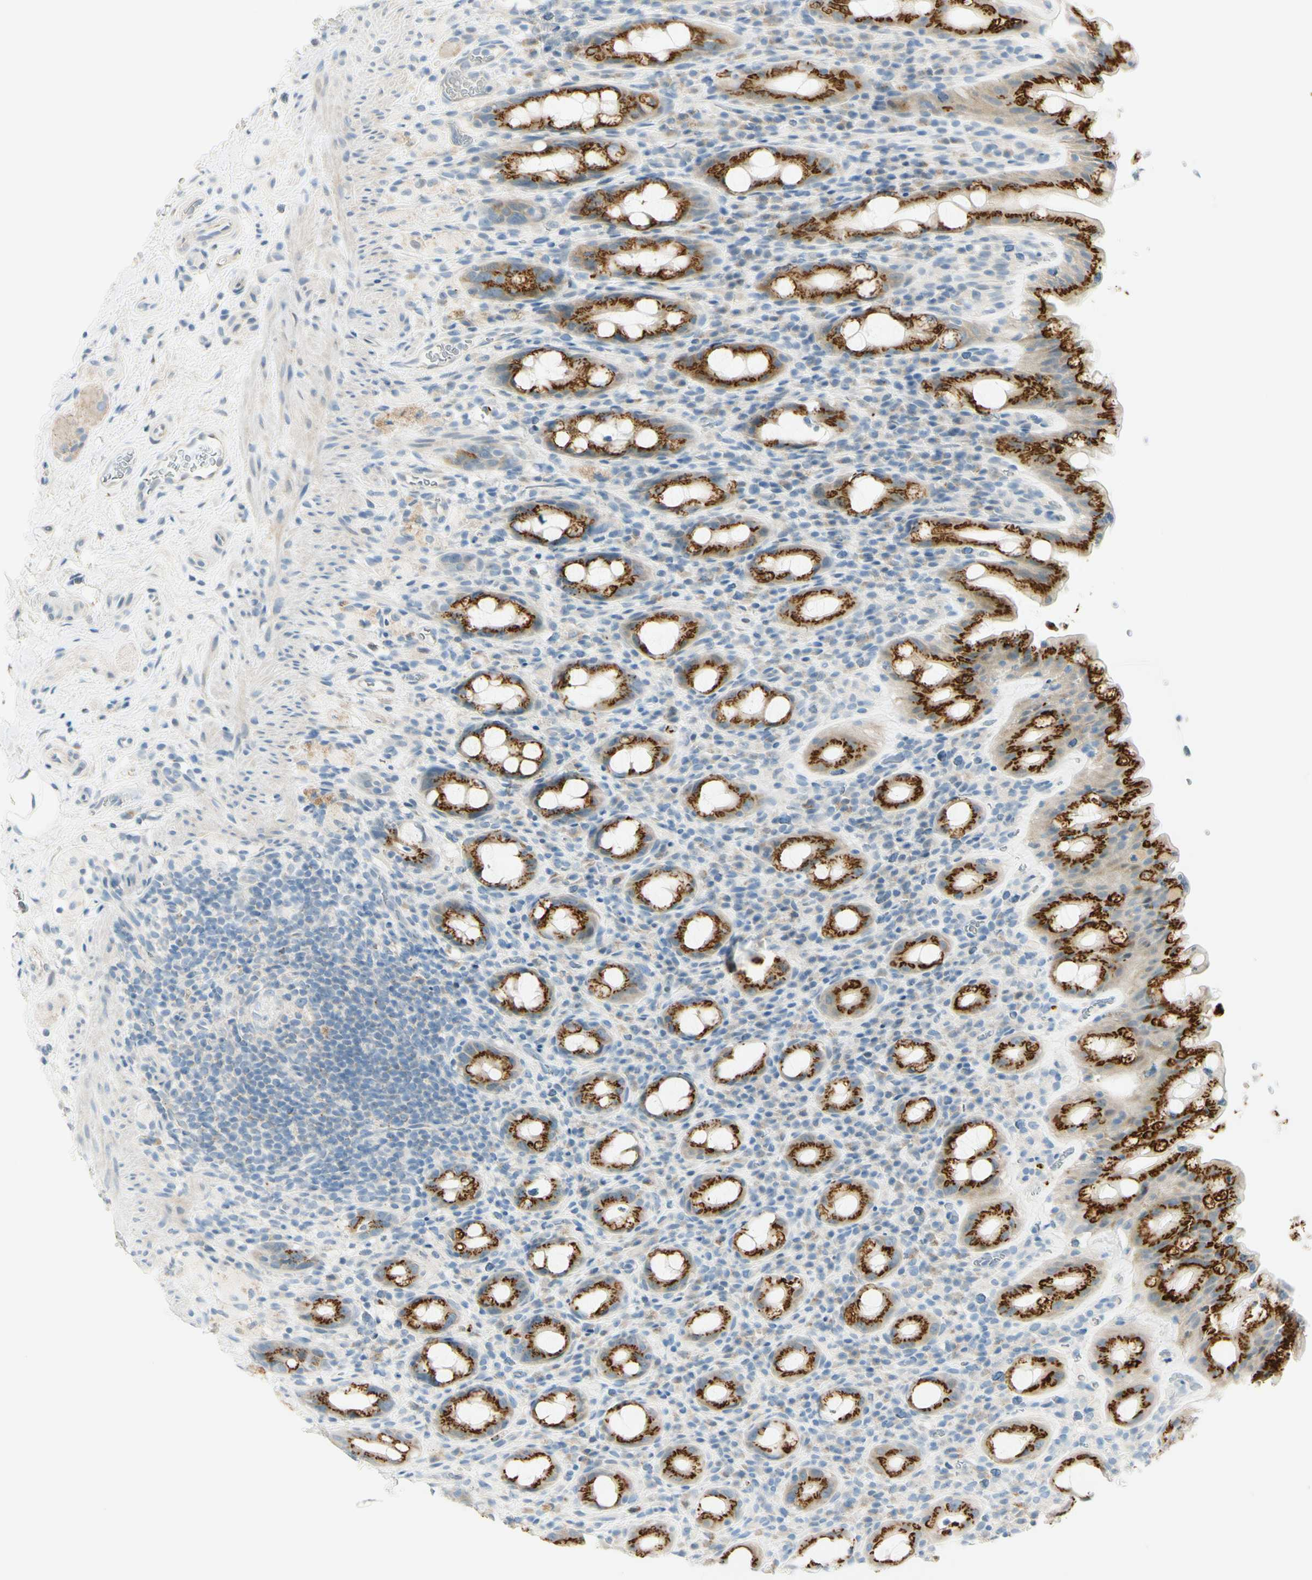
{"staining": {"intensity": "strong", "quantity": ">75%", "location": "cytoplasmic/membranous"}, "tissue": "rectum", "cell_type": "Glandular cells", "image_type": "normal", "snomed": [{"axis": "morphology", "description": "Normal tissue, NOS"}, {"axis": "topography", "description": "Rectum"}], "caption": "A high amount of strong cytoplasmic/membranous expression is identified in about >75% of glandular cells in benign rectum.", "gene": "GALNT5", "patient": {"sex": "male", "age": 44}}